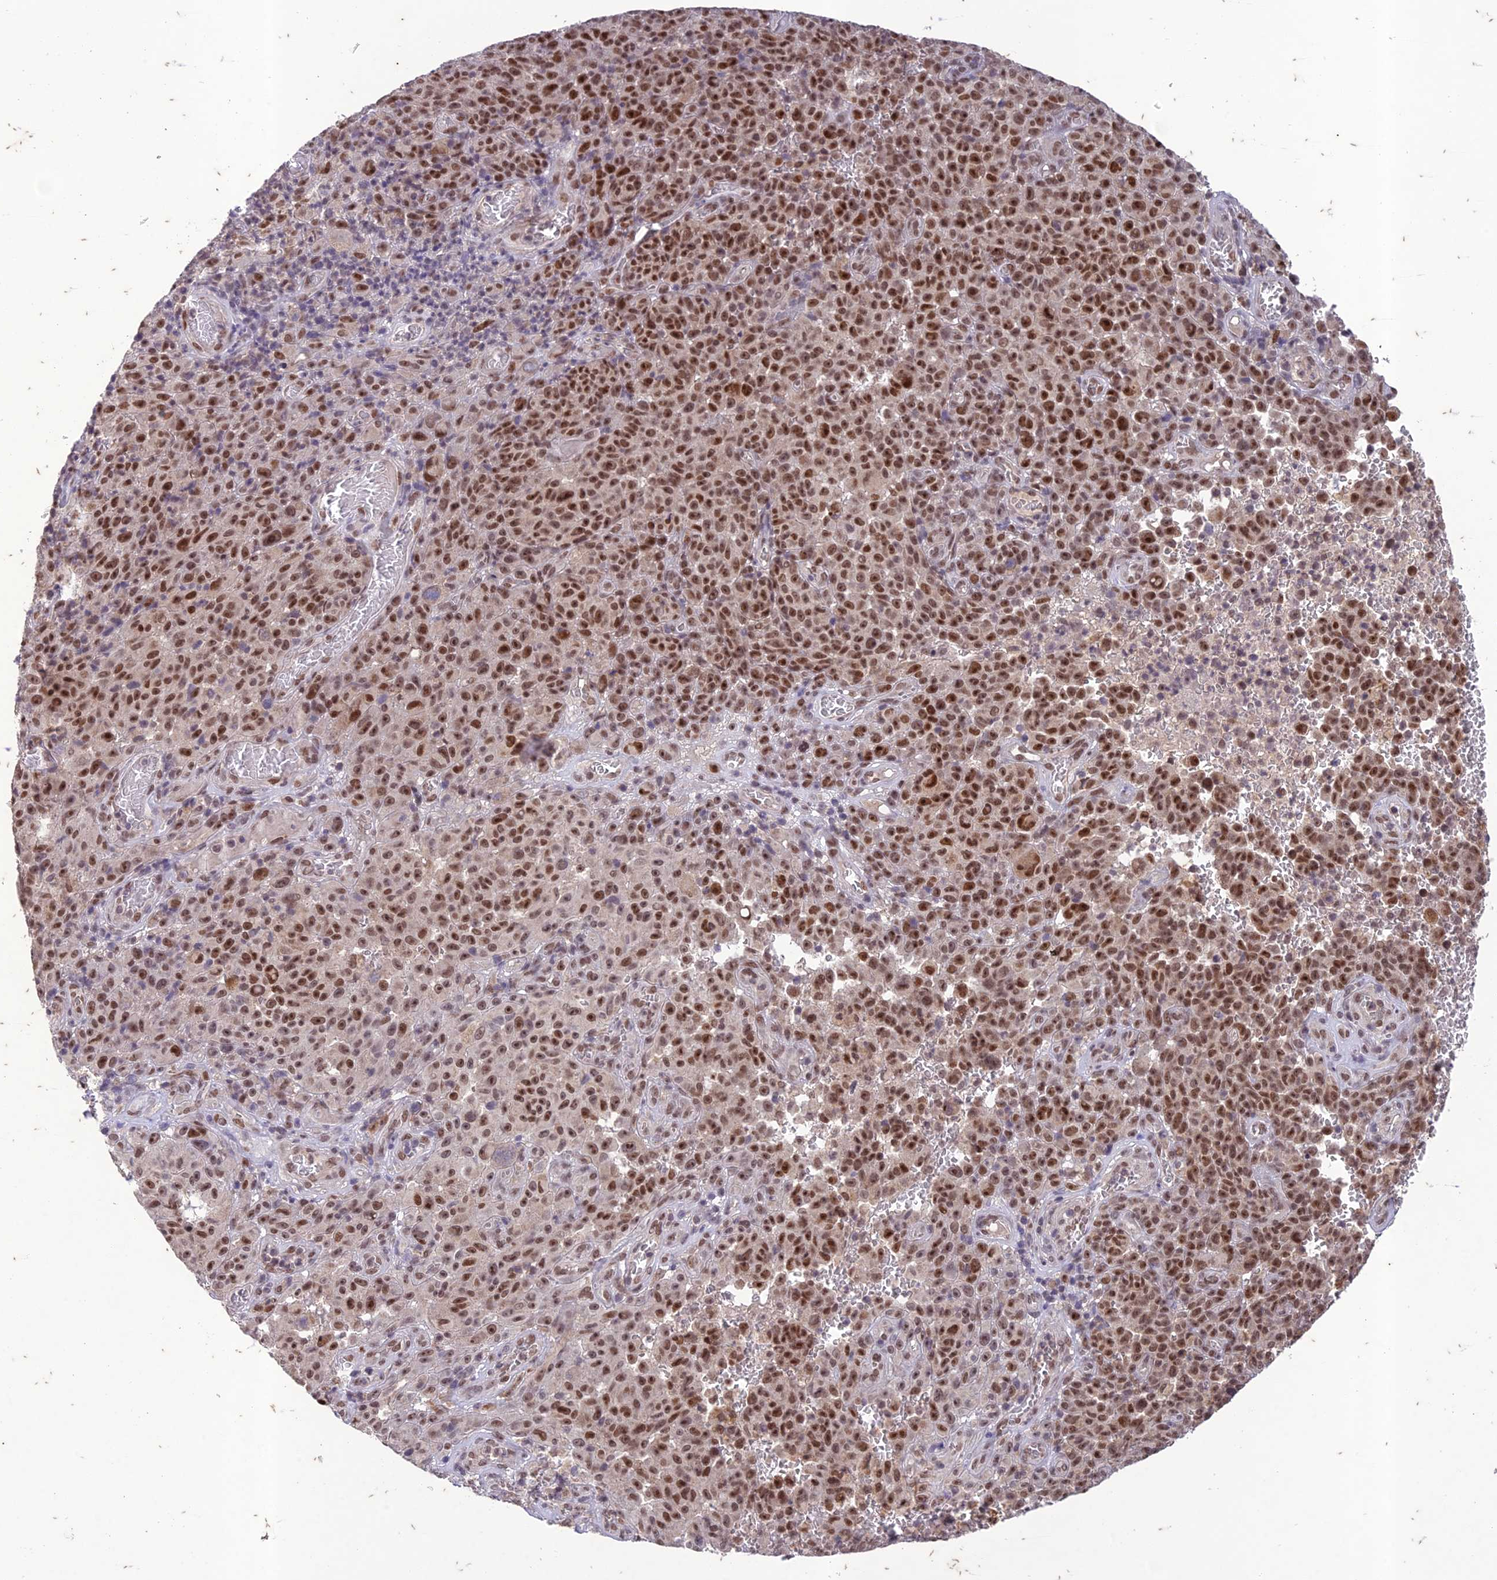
{"staining": {"intensity": "moderate", "quantity": ">75%", "location": "nuclear"}, "tissue": "melanoma", "cell_type": "Tumor cells", "image_type": "cancer", "snomed": [{"axis": "morphology", "description": "Malignant melanoma, NOS"}, {"axis": "topography", "description": "Skin"}], "caption": "There is medium levels of moderate nuclear expression in tumor cells of malignant melanoma, as demonstrated by immunohistochemical staining (brown color).", "gene": "POP4", "patient": {"sex": "female", "age": 82}}